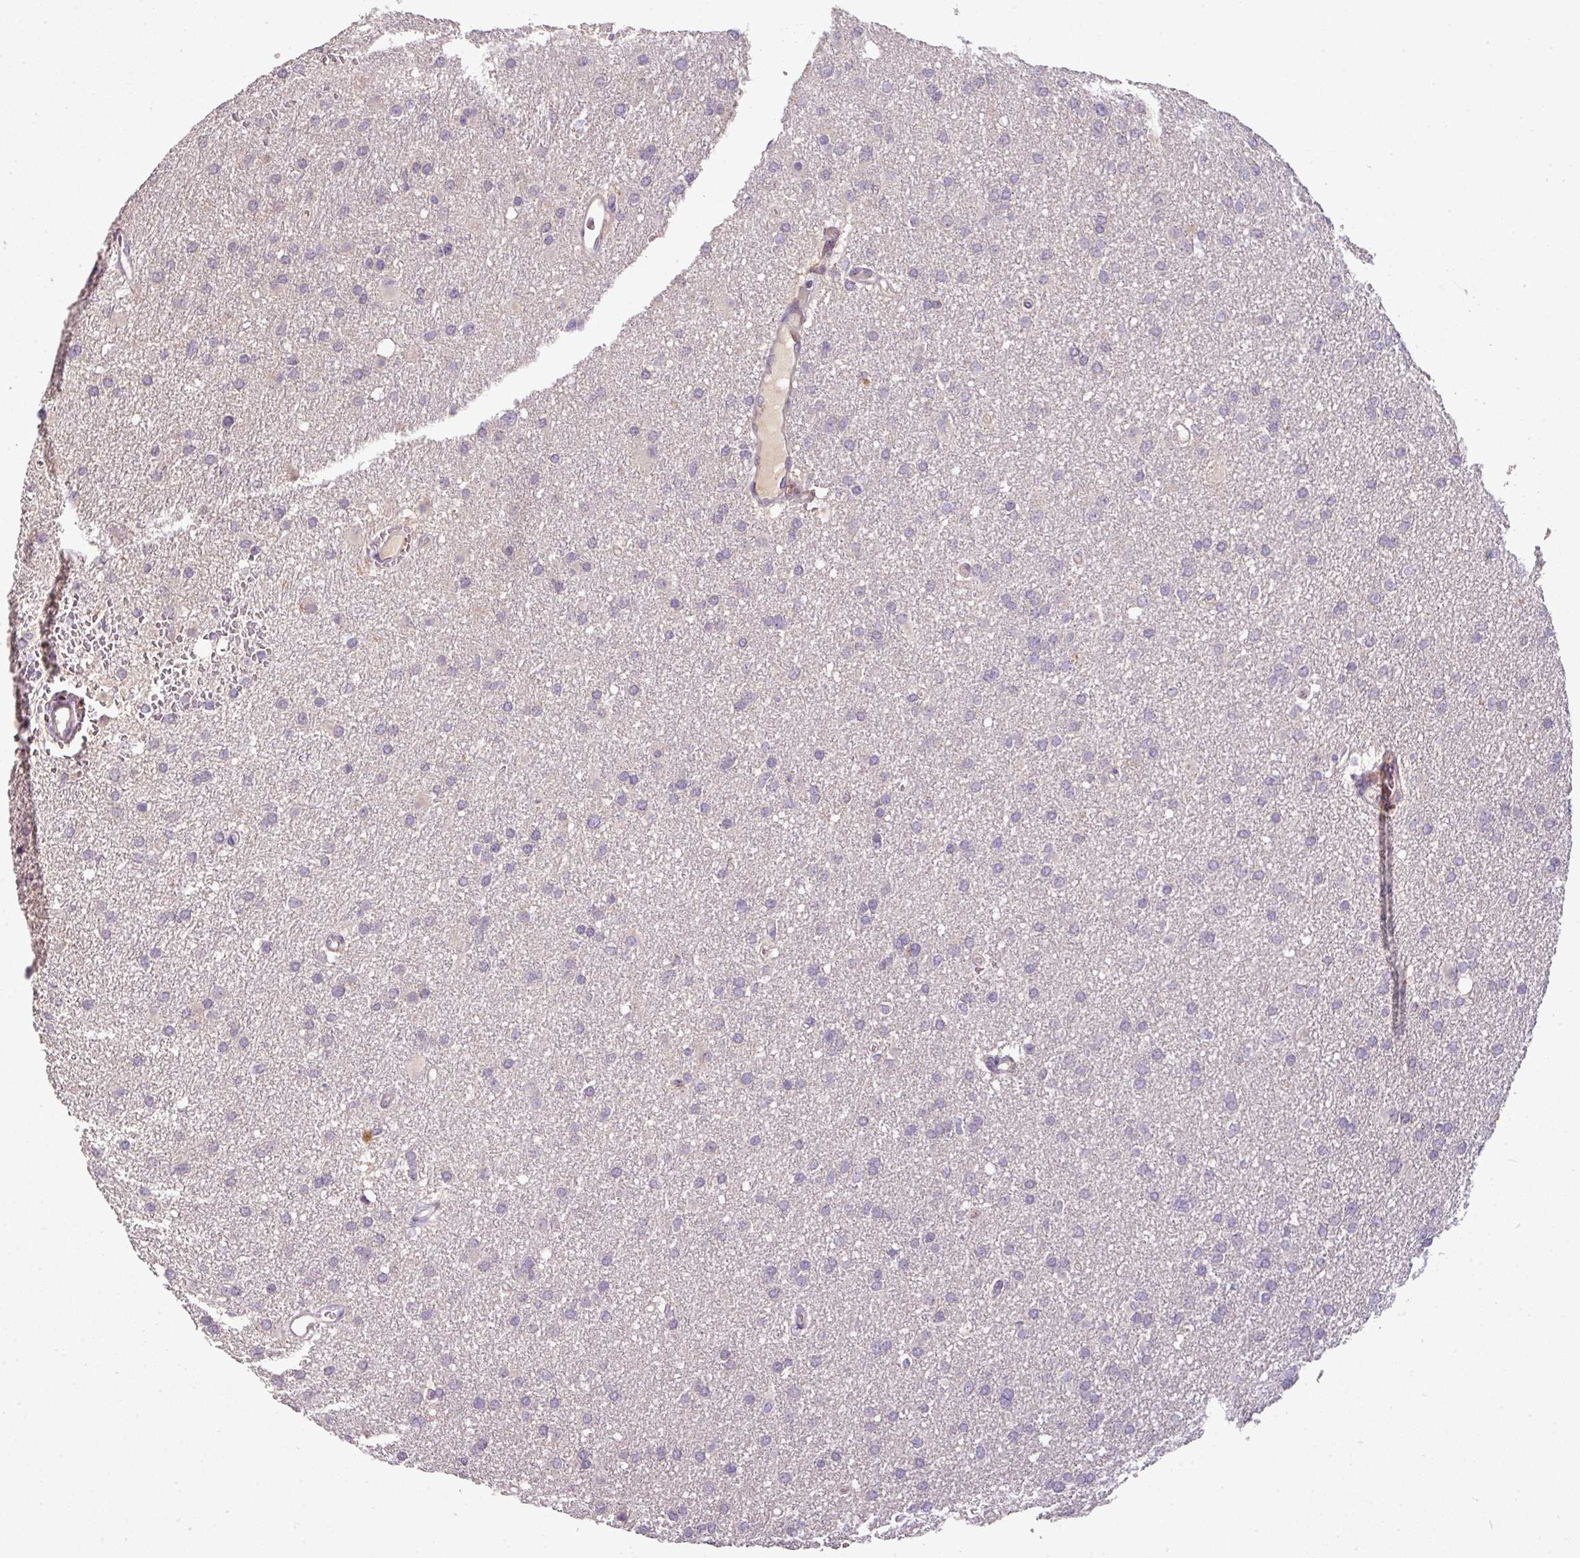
{"staining": {"intensity": "negative", "quantity": "none", "location": "none"}, "tissue": "glioma", "cell_type": "Tumor cells", "image_type": "cancer", "snomed": [{"axis": "morphology", "description": "Glioma, malignant, High grade"}, {"axis": "topography", "description": "Cerebral cortex"}], "caption": "Glioma stained for a protein using immunohistochemistry displays no staining tumor cells.", "gene": "SPCS3", "patient": {"sex": "female", "age": 36}}